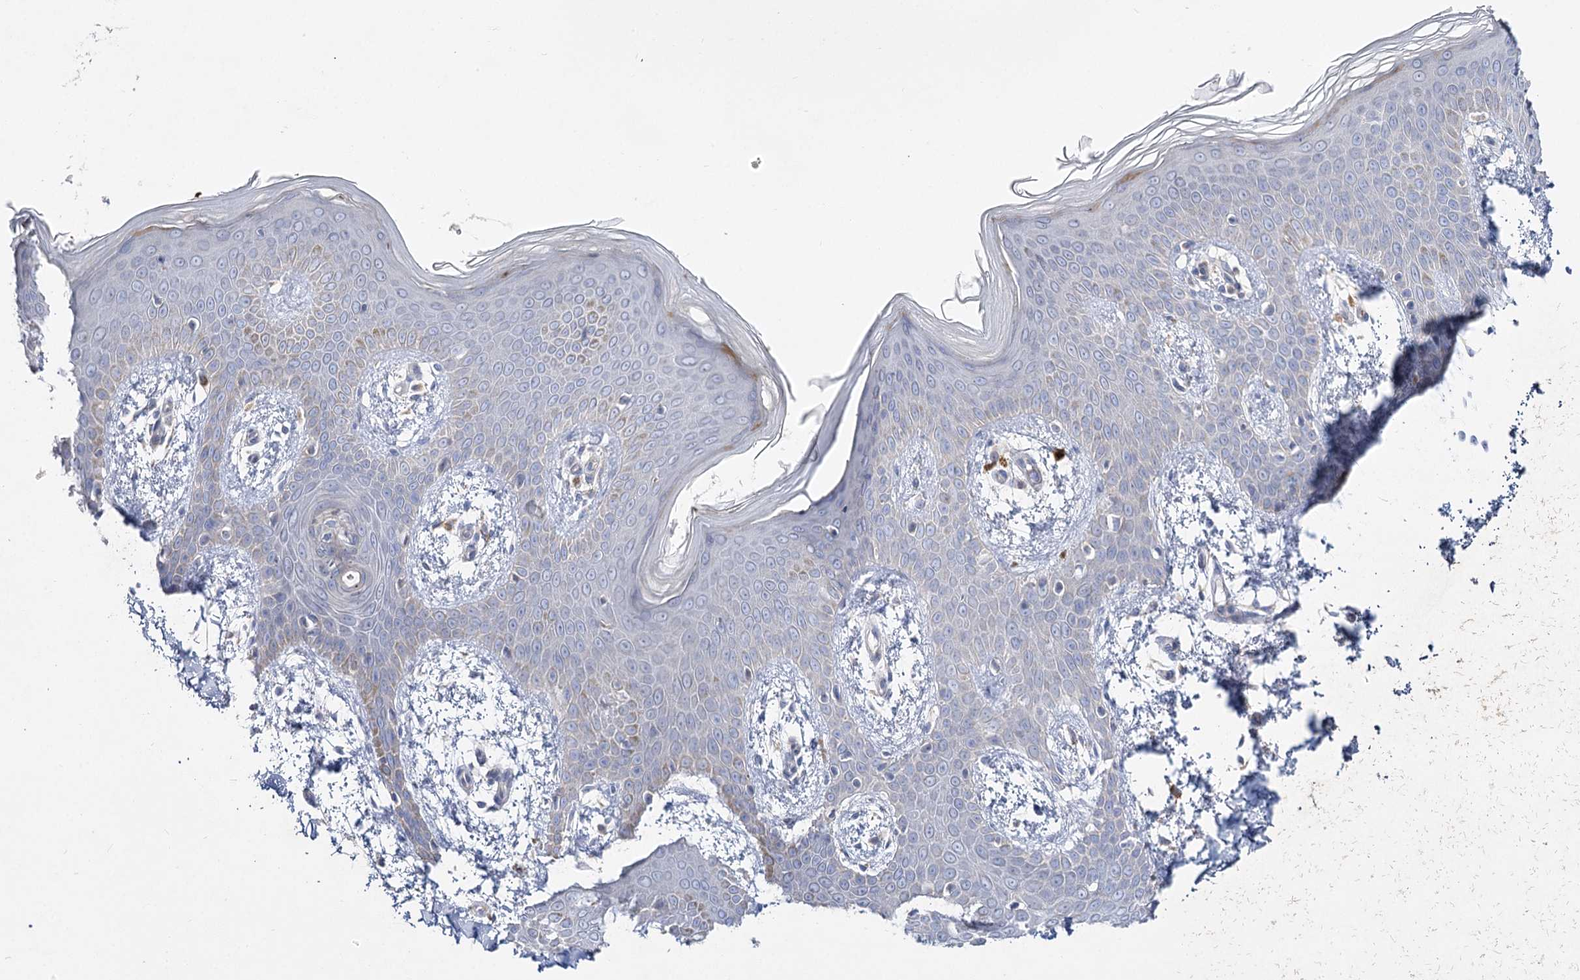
{"staining": {"intensity": "negative", "quantity": "none", "location": "none"}, "tissue": "skin", "cell_type": "Fibroblasts", "image_type": "normal", "snomed": [{"axis": "morphology", "description": "Normal tissue, NOS"}, {"axis": "topography", "description": "Skin"}], "caption": "The photomicrograph reveals no staining of fibroblasts in benign skin. (DAB (3,3'-diaminobenzidine) immunohistochemistry, high magnification).", "gene": "TMEM187", "patient": {"sex": "male", "age": 36}}